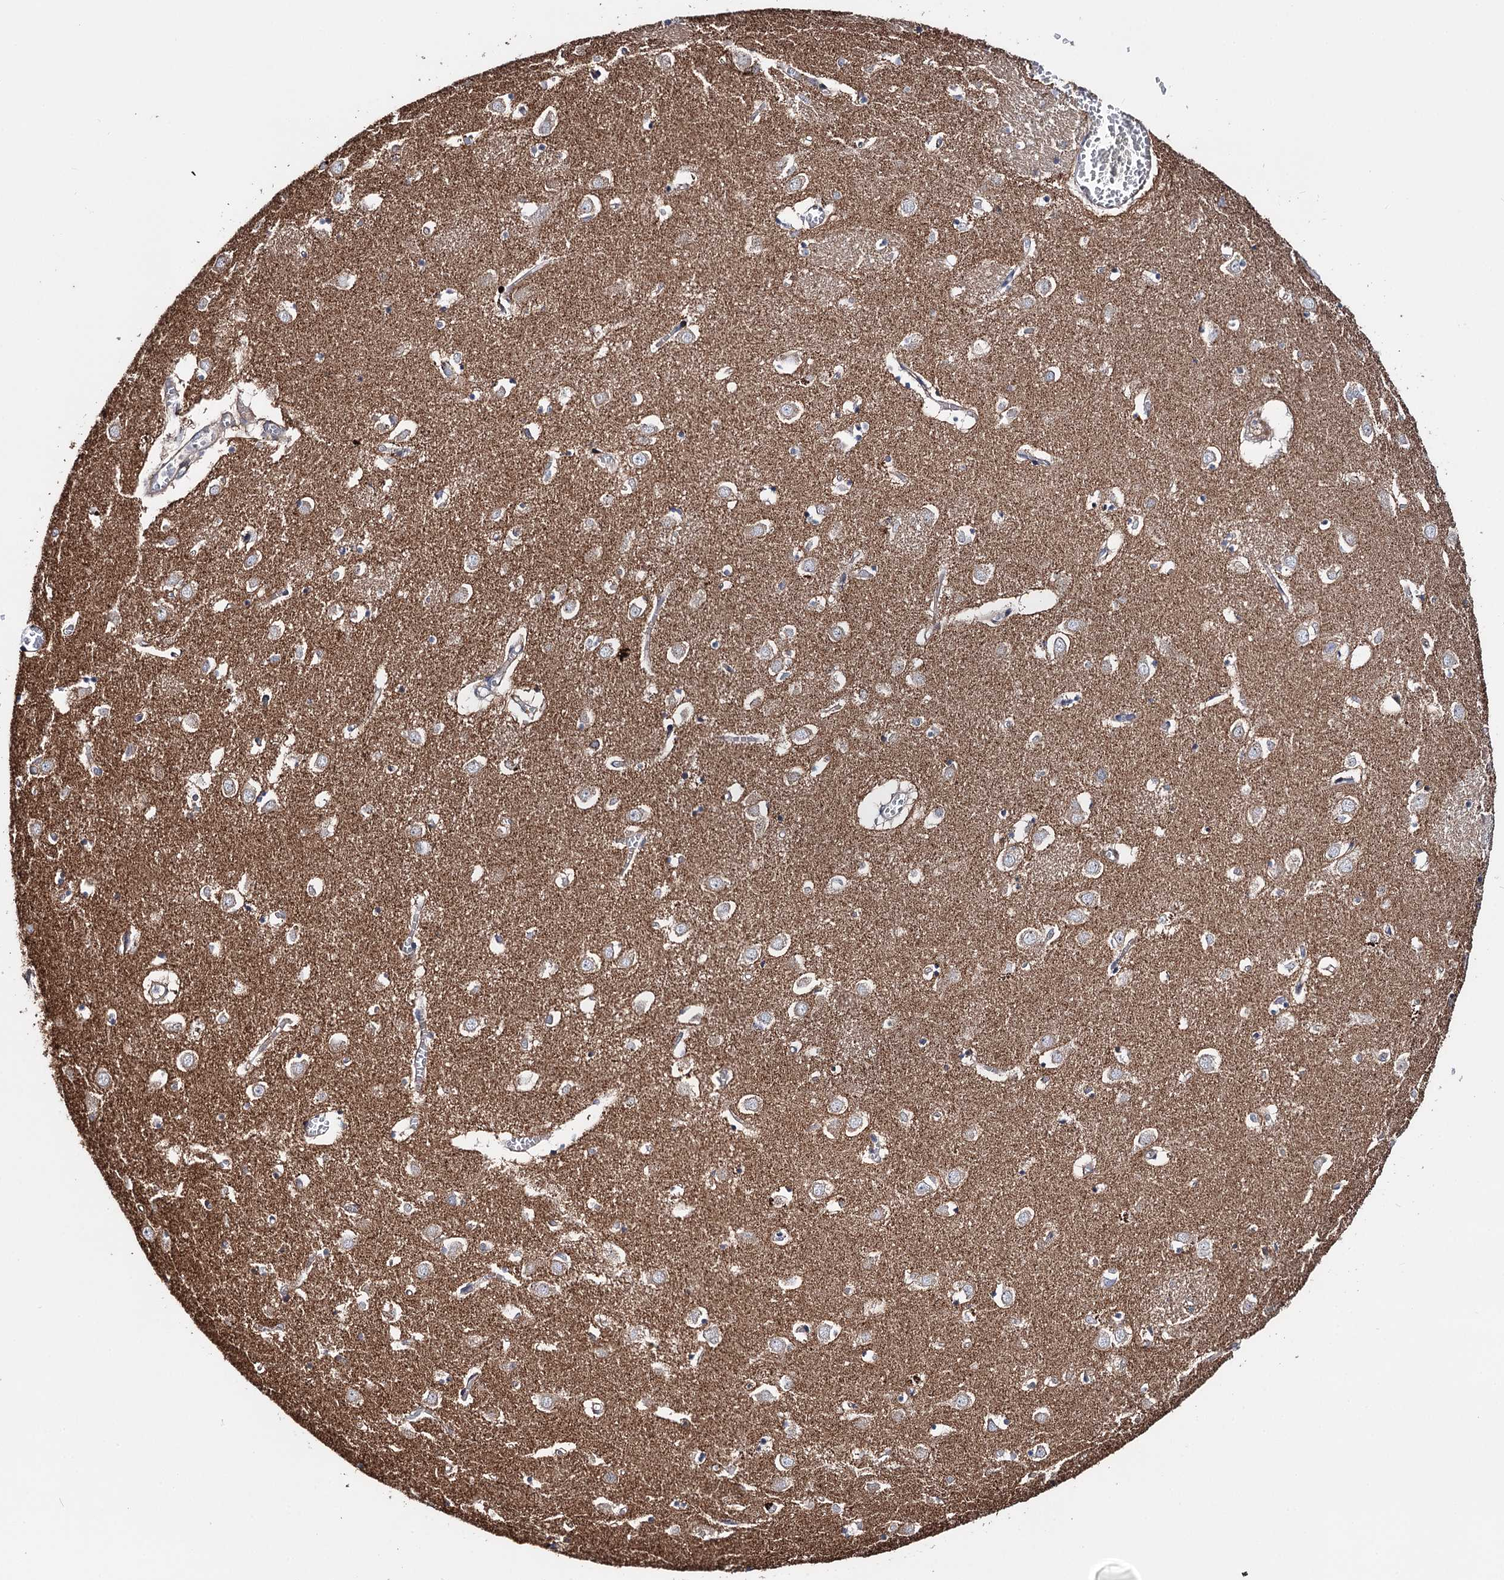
{"staining": {"intensity": "negative", "quantity": "none", "location": "none"}, "tissue": "caudate", "cell_type": "Glial cells", "image_type": "normal", "snomed": [{"axis": "morphology", "description": "Normal tissue, NOS"}, {"axis": "topography", "description": "Lateral ventricle wall"}], "caption": "Normal caudate was stained to show a protein in brown. There is no significant staining in glial cells. The staining was performed using DAB to visualize the protein expression in brown, while the nuclei were stained in blue with hematoxylin (Magnification: 20x).", "gene": "PTDSS2", "patient": {"sex": "male", "age": 70}}